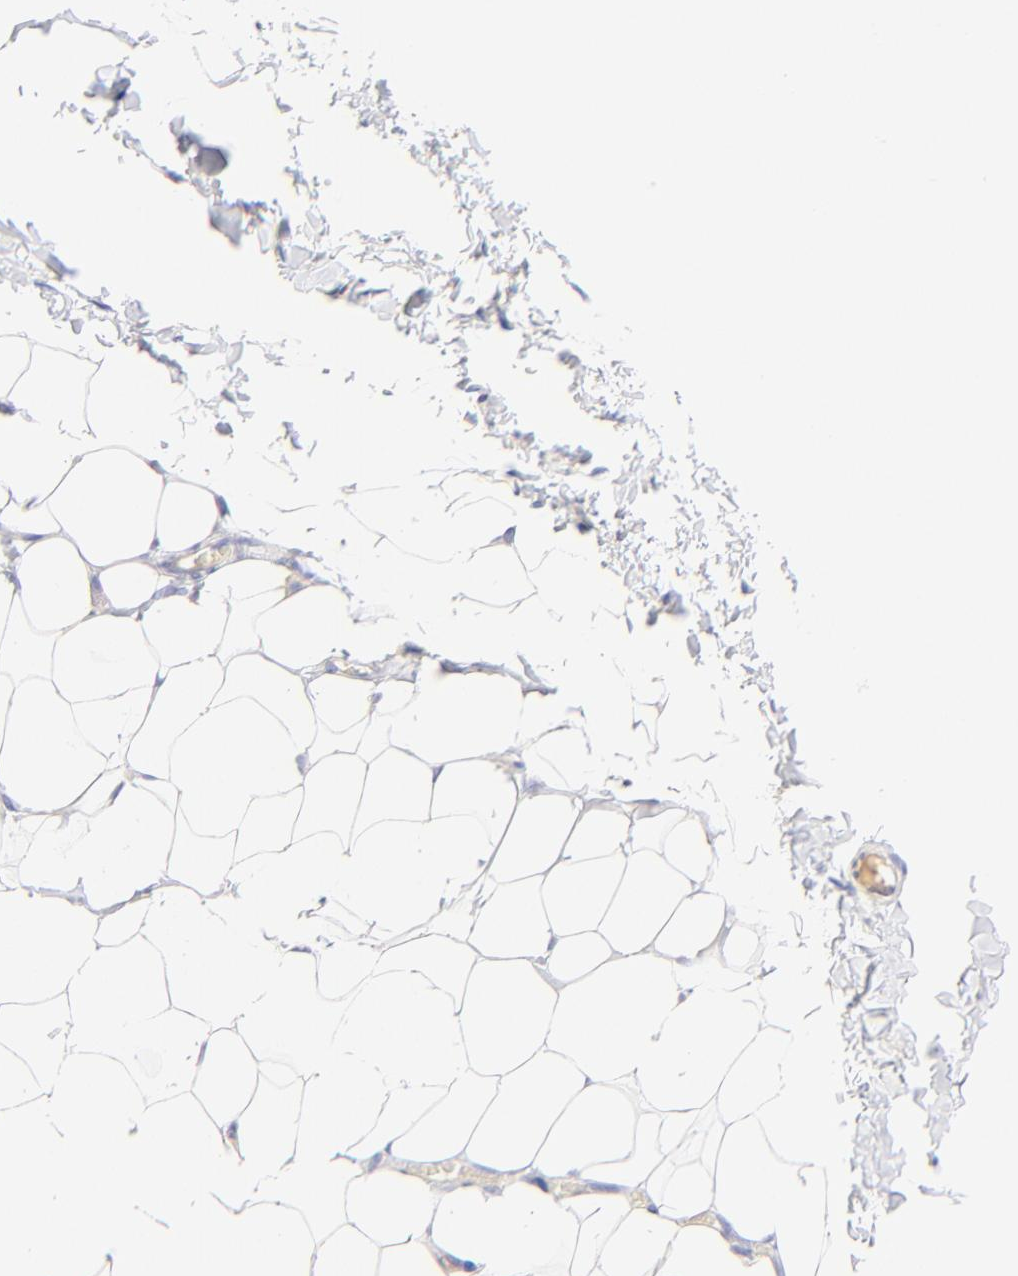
{"staining": {"intensity": "negative", "quantity": "none", "location": "none"}, "tissue": "adipose tissue", "cell_type": "Adipocytes", "image_type": "normal", "snomed": [{"axis": "morphology", "description": "Normal tissue, NOS"}, {"axis": "topography", "description": "Soft tissue"}], "caption": "Photomicrograph shows no significant protein expression in adipocytes of benign adipose tissue.", "gene": "ASB9", "patient": {"sex": "male", "age": 26}}